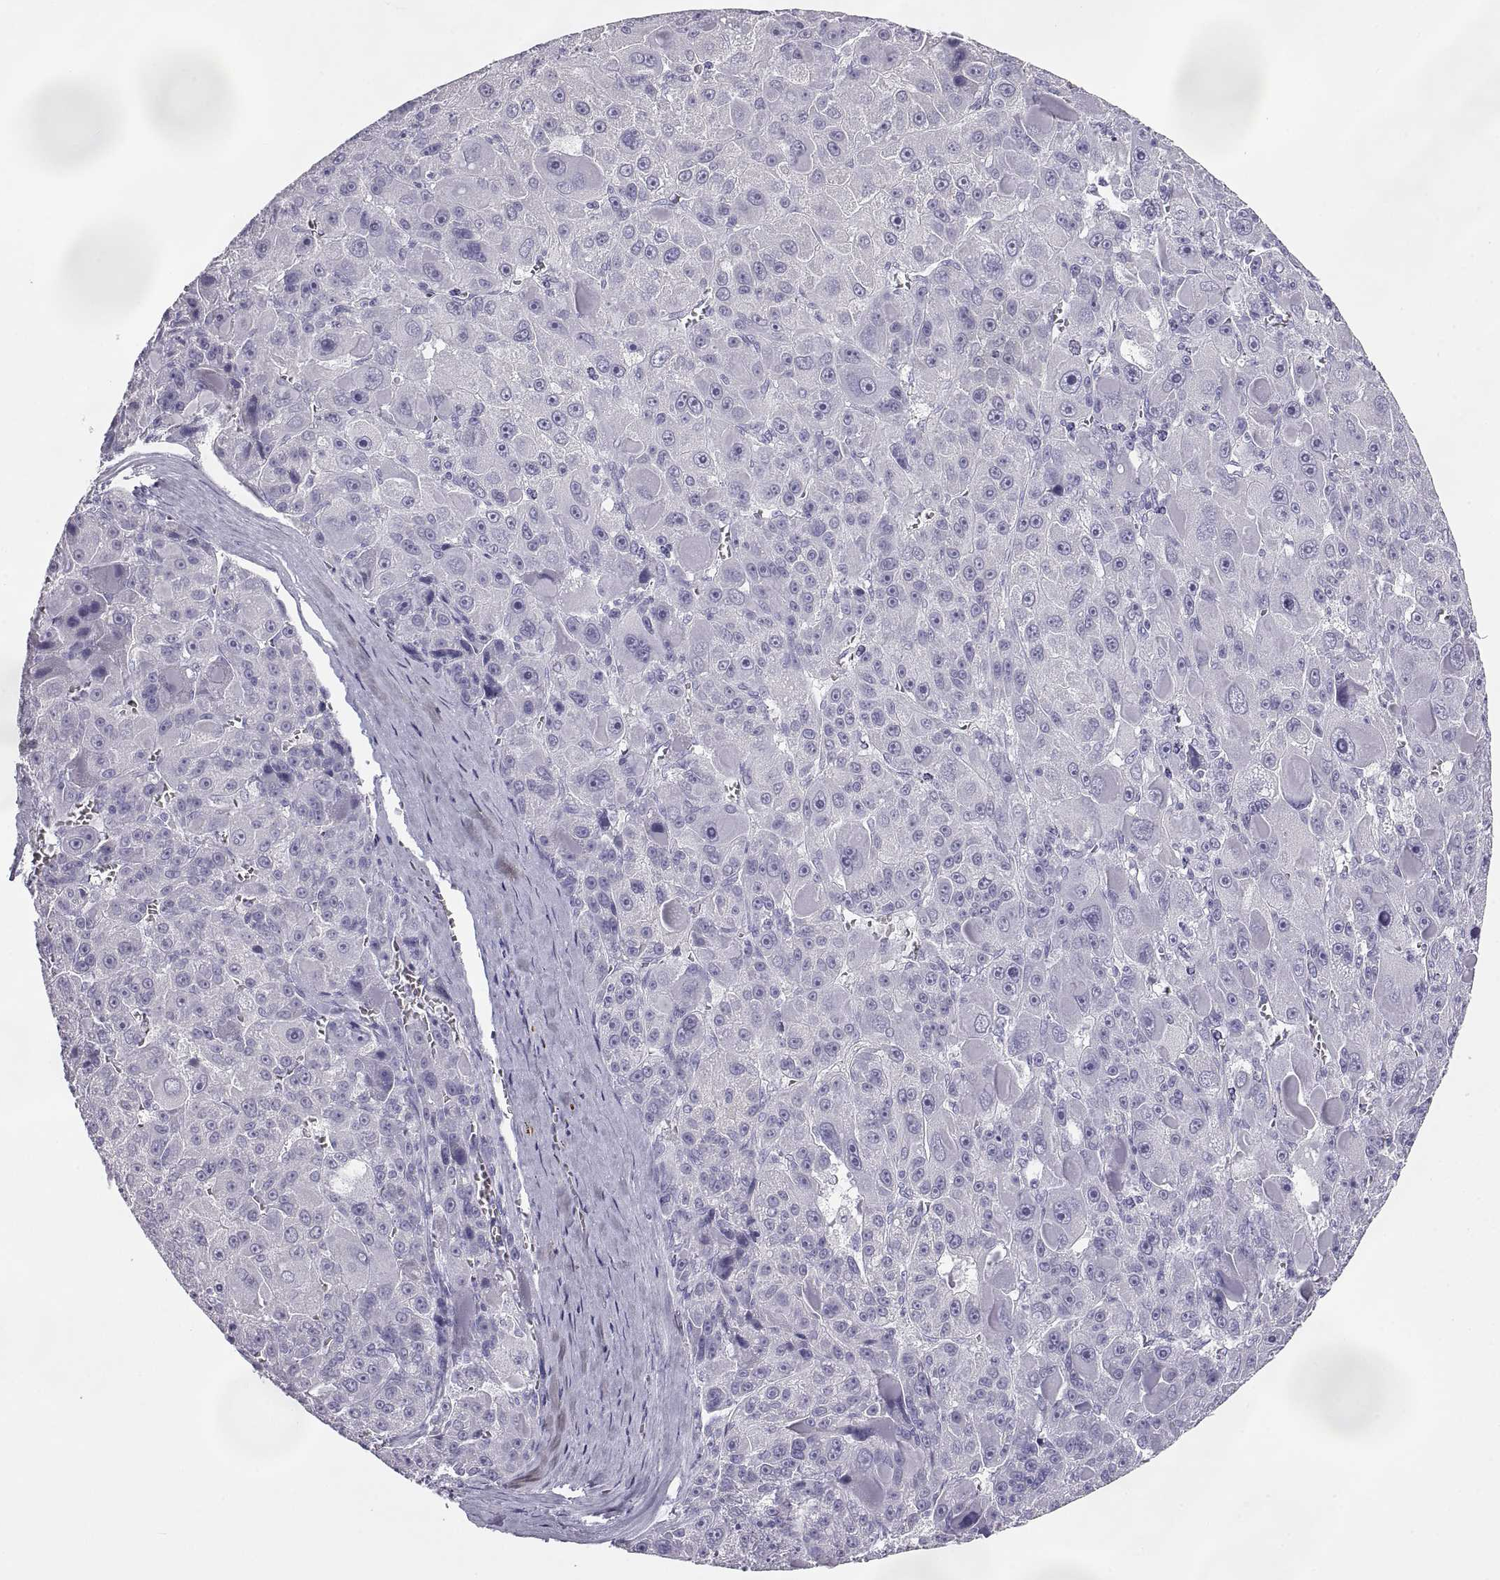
{"staining": {"intensity": "negative", "quantity": "none", "location": "none"}, "tissue": "liver cancer", "cell_type": "Tumor cells", "image_type": "cancer", "snomed": [{"axis": "morphology", "description": "Carcinoma, Hepatocellular, NOS"}, {"axis": "topography", "description": "Liver"}], "caption": "This image is of liver cancer stained with immunohistochemistry to label a protein in brown with the nuclei are counter-stained blue. There is no staining in tumor cells.", "gene": "RLBP1", "patient": {"sex": "male", "age": 76}}